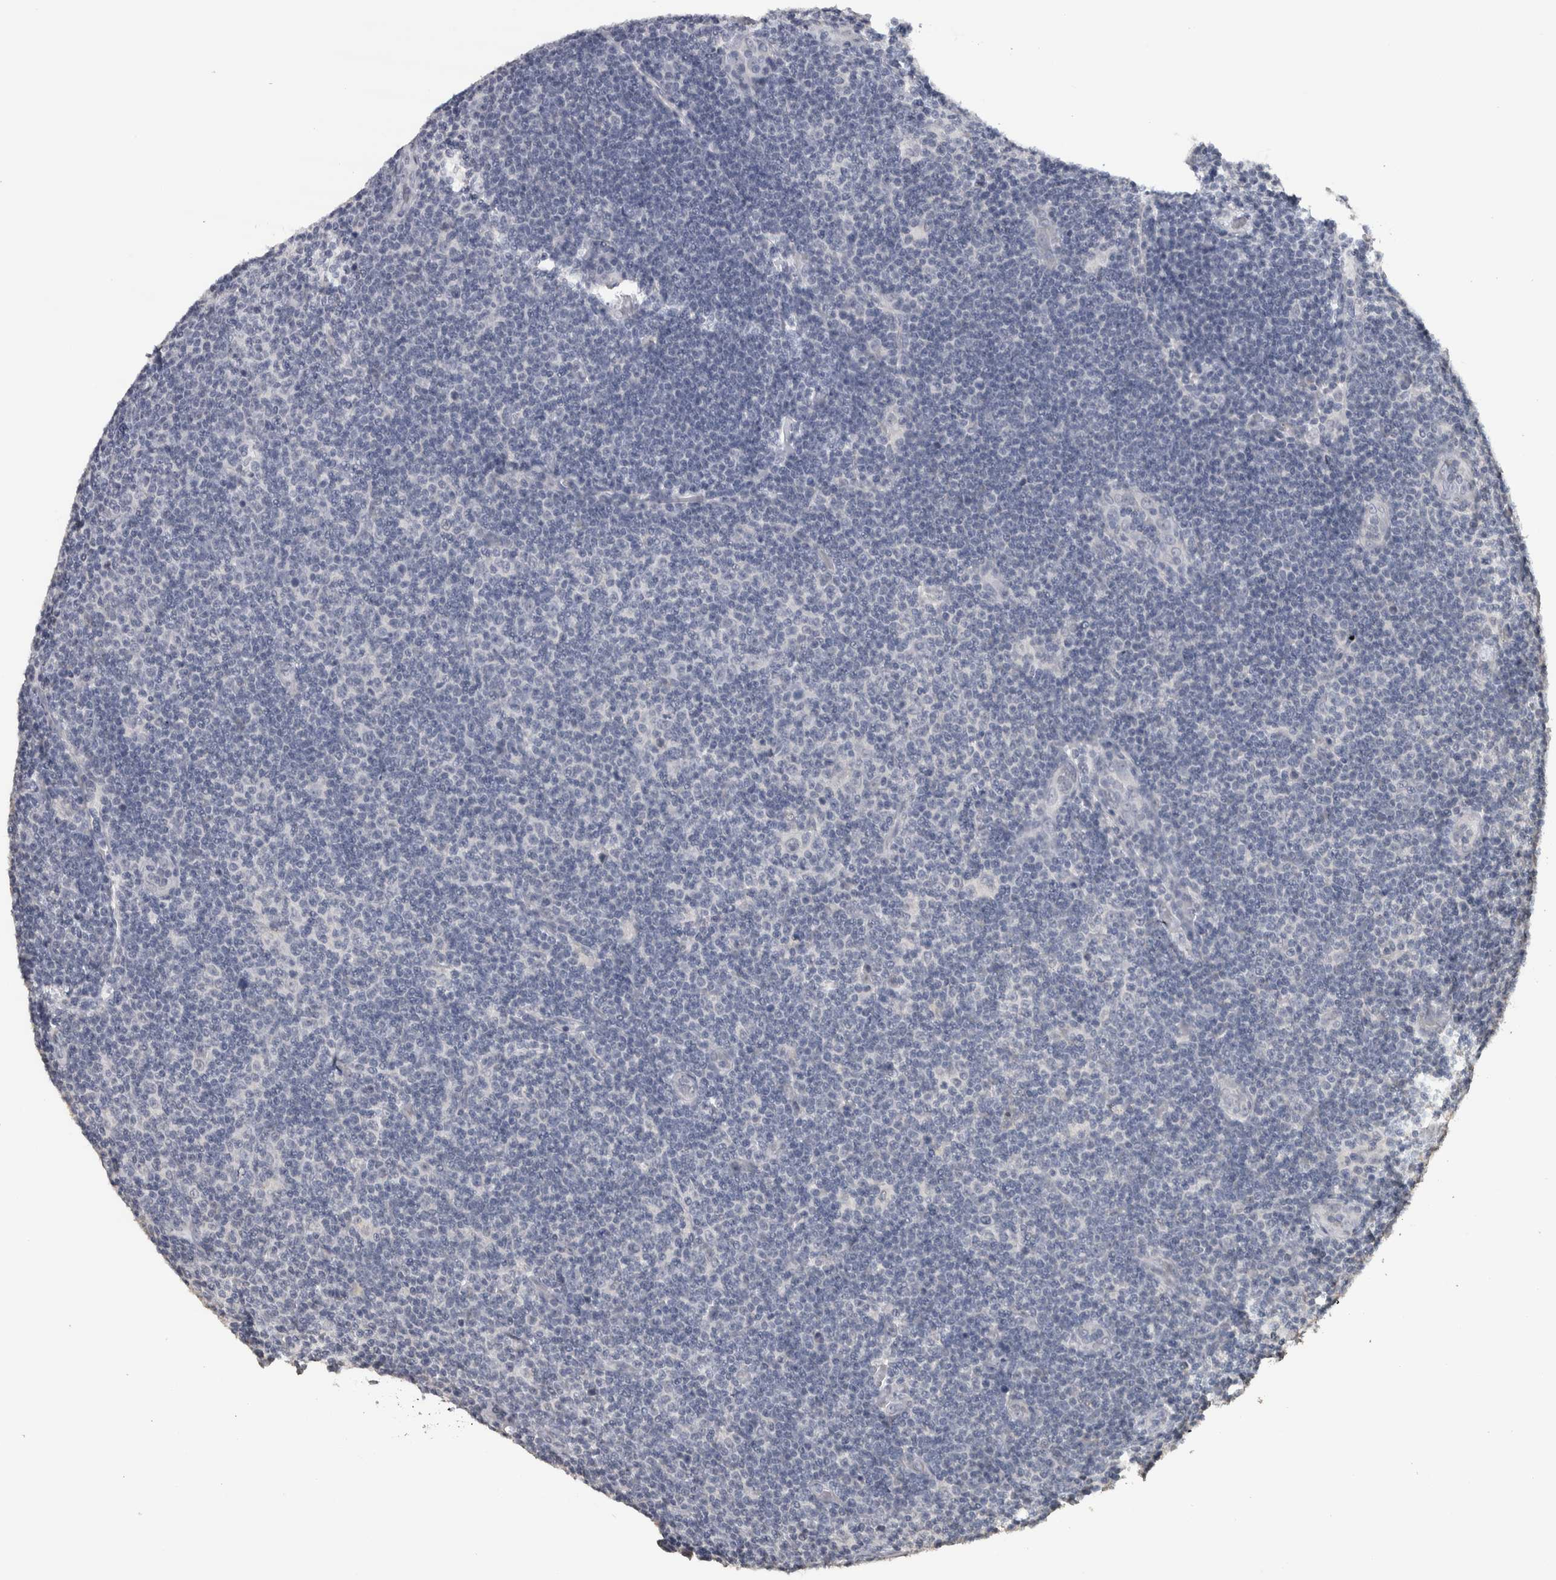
{"staining": {"intensity": "negative", "quantity": "none", "location": "none"}, "tissue": "lymphoma", "cell_type": "Tumor cells", "image_type": "cancer", "snomed": [{"axis": "morphology", "description": "Malignant lymphoma, non-Hodgkin's type, Low grade"}, {"axis": "topography", "description": "Lymph node"}], "caption": "The histopathology image displays no staining of tumor cells in malignant lymphoma, non-Hodgkin's type (low-grade). Nuclei are stained in blue.", "gene": "NECAB1", "patient": {"sex": "male", "age": 83}}